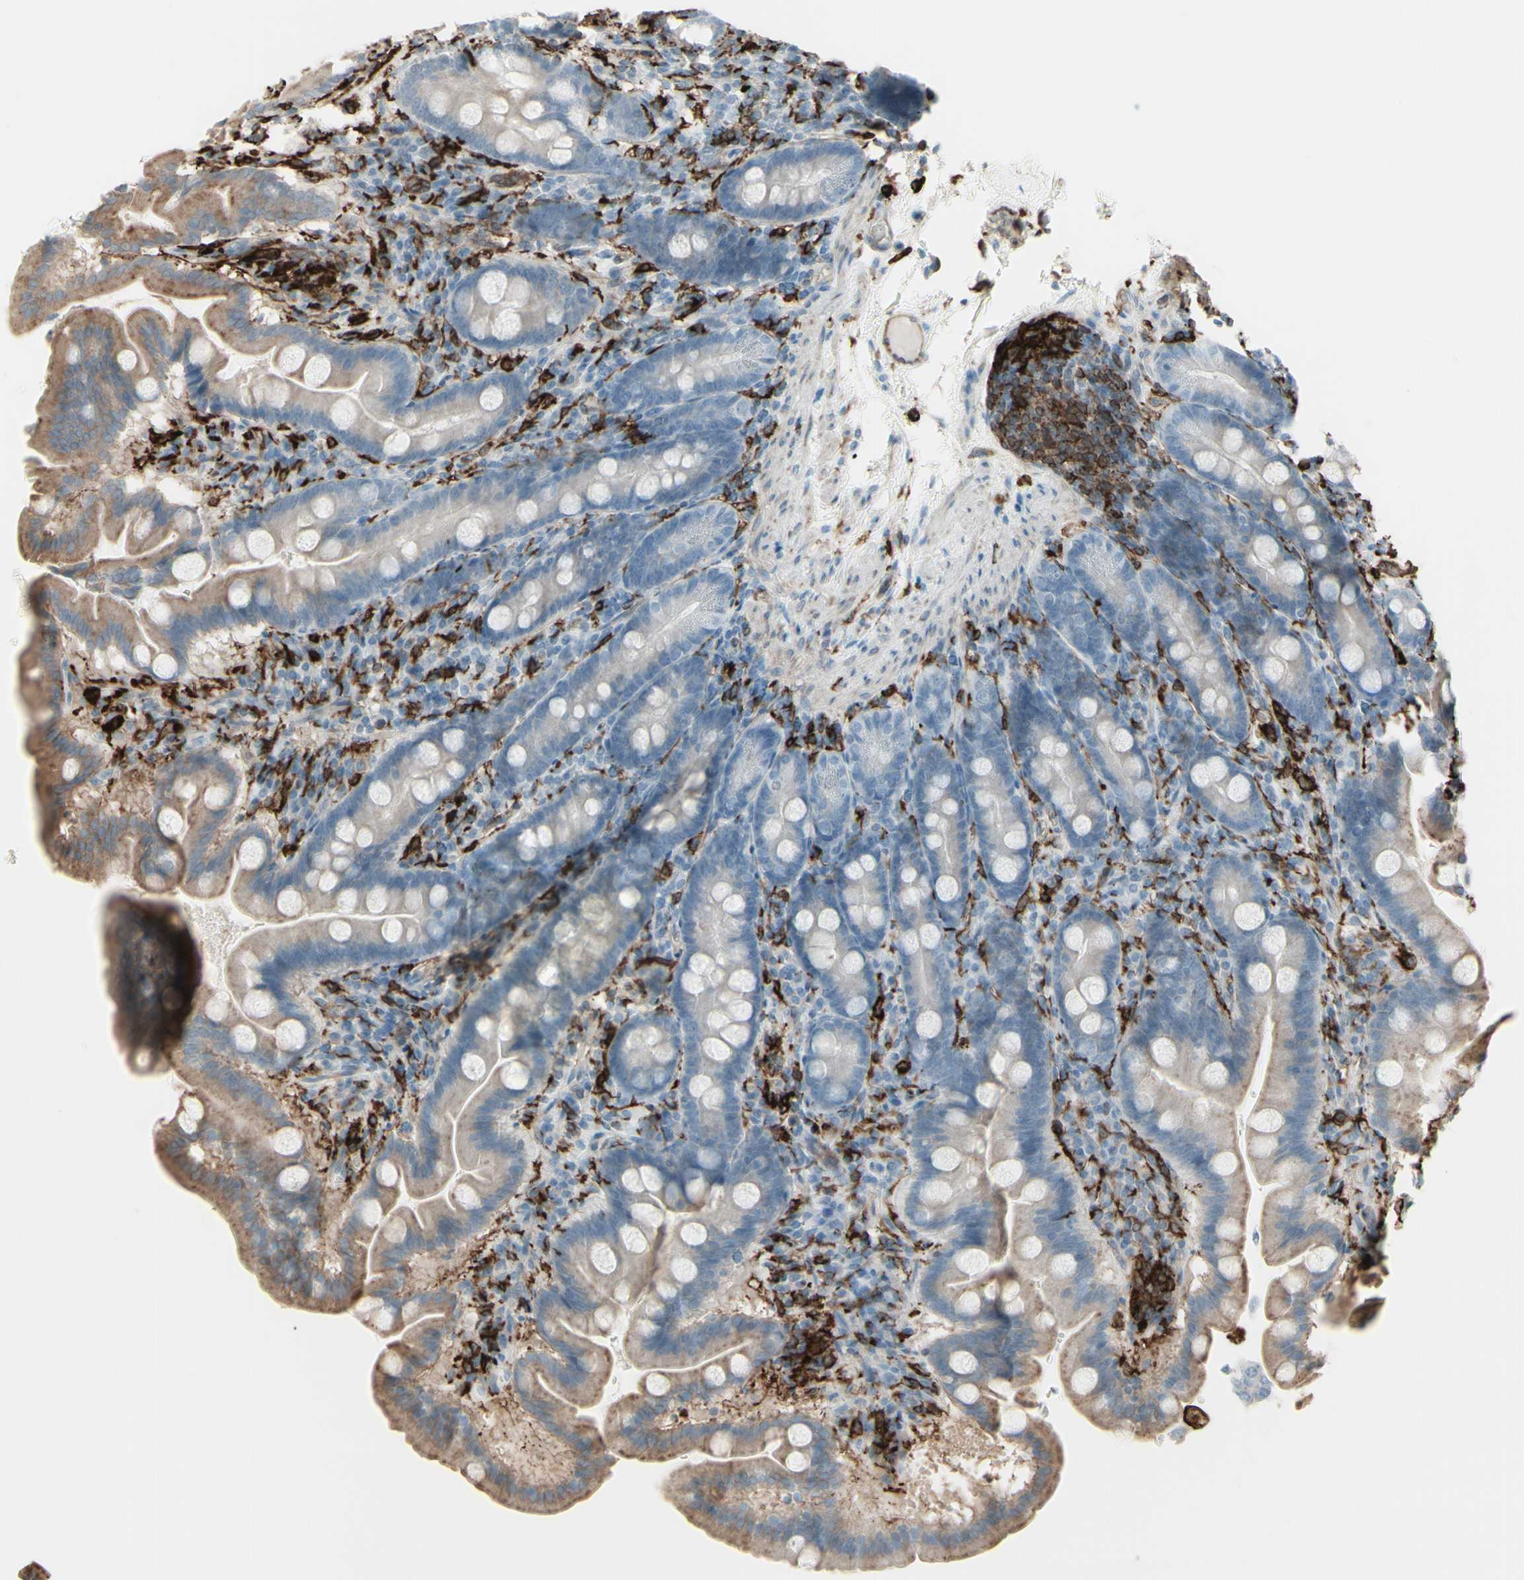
{"staining": {"intensity": "weak", "quantity": ">75%", "location": "cytoplasmic/membranous"}, "tissue": "duodenum", "cell_type": "Glandular cells", "image_type": "normal", "snomed": [{"axis": "morphology", "description": "Normal tissue, NOS"}, {"axis": "topography", "description": "Duodenum"}], "caption": "Immunohistochemistry (IHC) image of benign duodenum: duodenum stained using IHC demonstrates low levels of weak protein expression localized specifically in the cytoplasmic/membranous of glandular cells, appearing as a cytoplasmic/membranous brown color.", "gene": "HLA", "patient": {"sex": "male", "age": 50}}